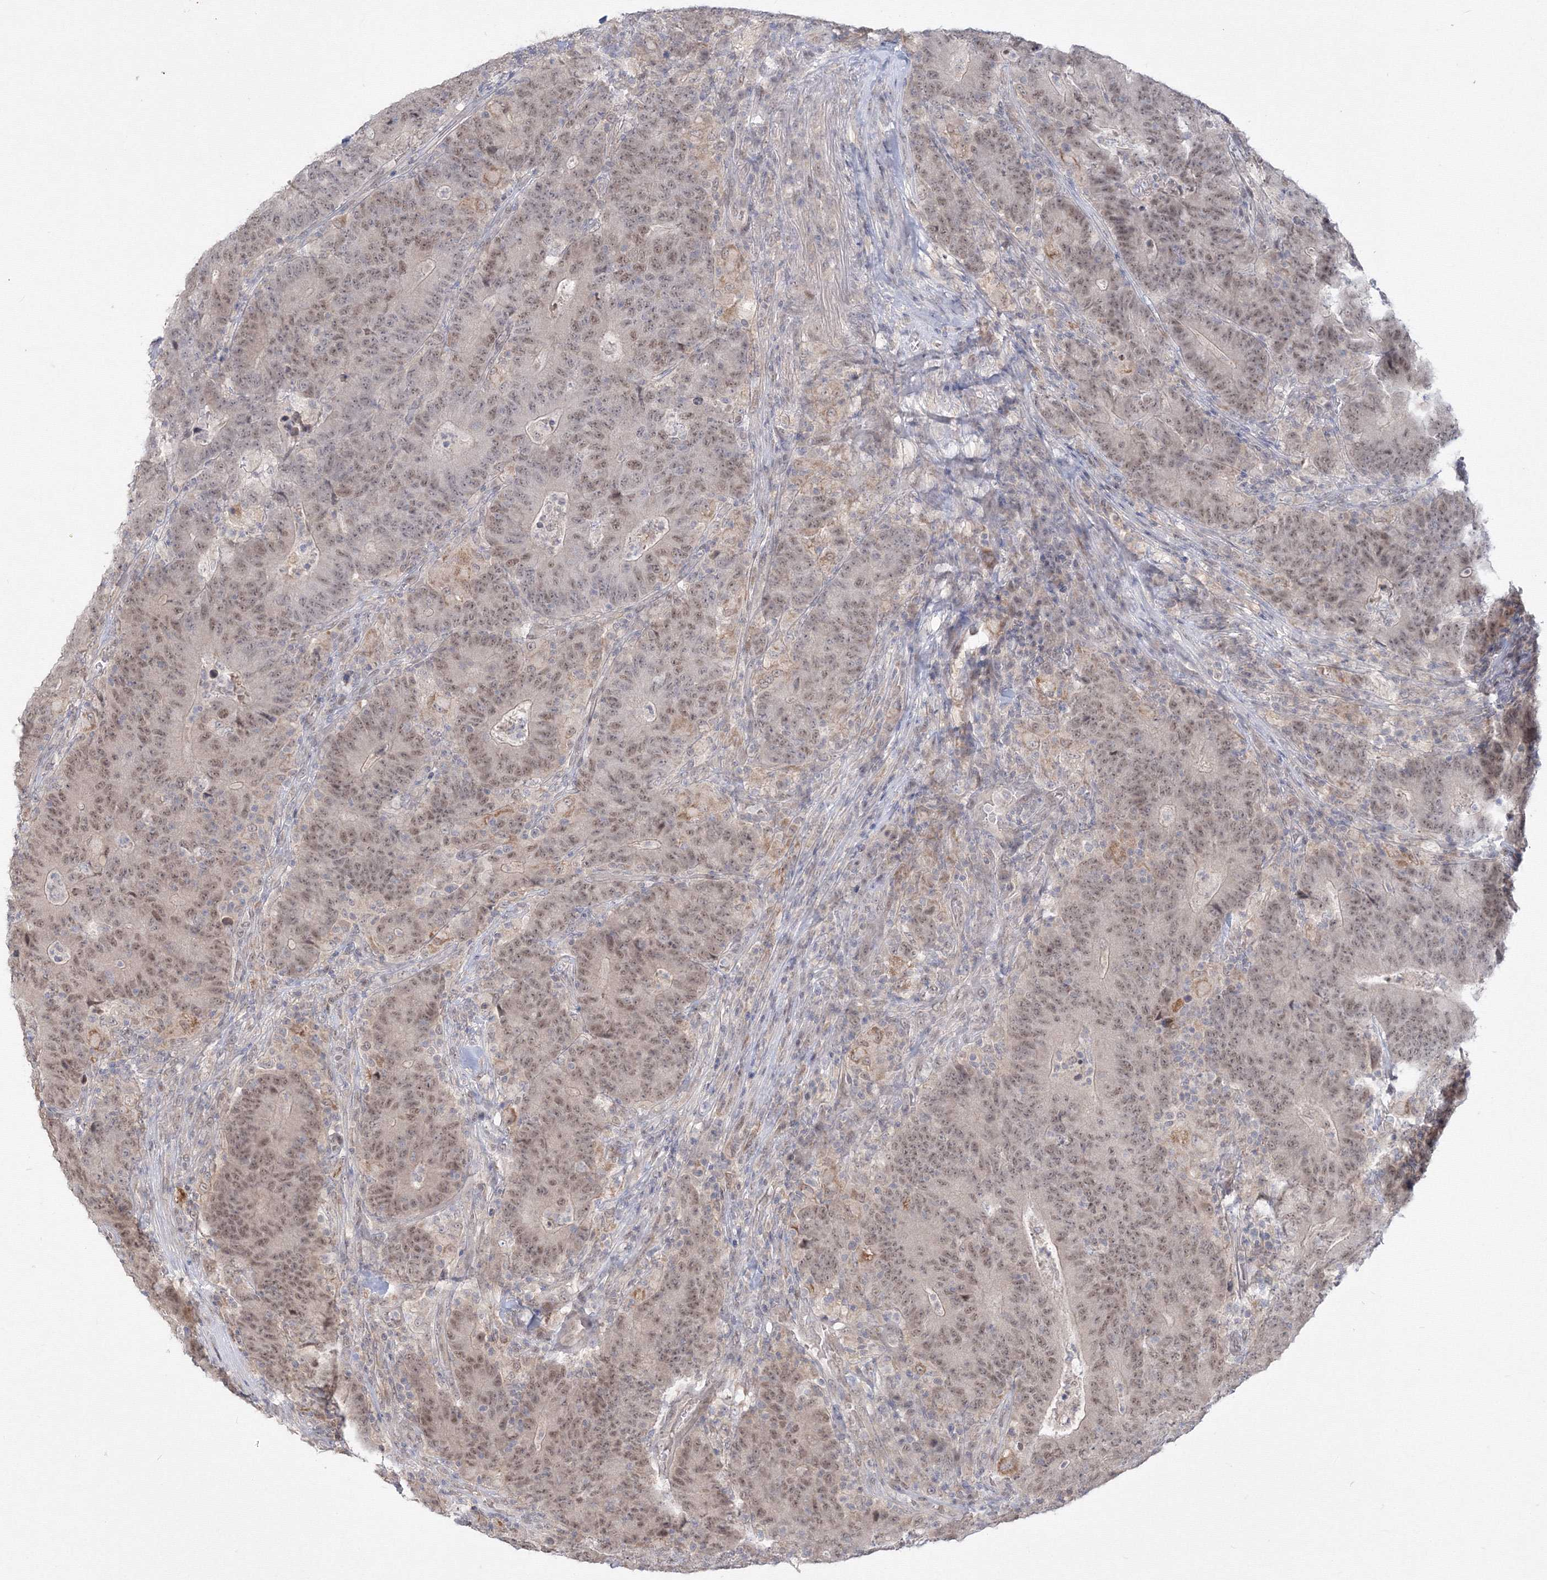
{"staining": {"intensity": "moderate", "quantity": ">75%", "location": "nuclear"}, "tissue": "colorectal cancer", "cell_type": "Tumor cells", "image_type": "cancer", "snomed": [{"axis": "morphology", "description": "Normal tissue, NOS"}, {"axis": "morphology", "description": "Adenocarcinoma, NOS"}, {"axis": "topography", "description": "Colon"}], "caption": "An image showing moderate nuclear staining in approximately >75% of tumor cells in colorectal cancer, as visualized by brown immunohistochemical staining.", "gene": "COPS4", "patient": {"sex": "female", "age": 75}}